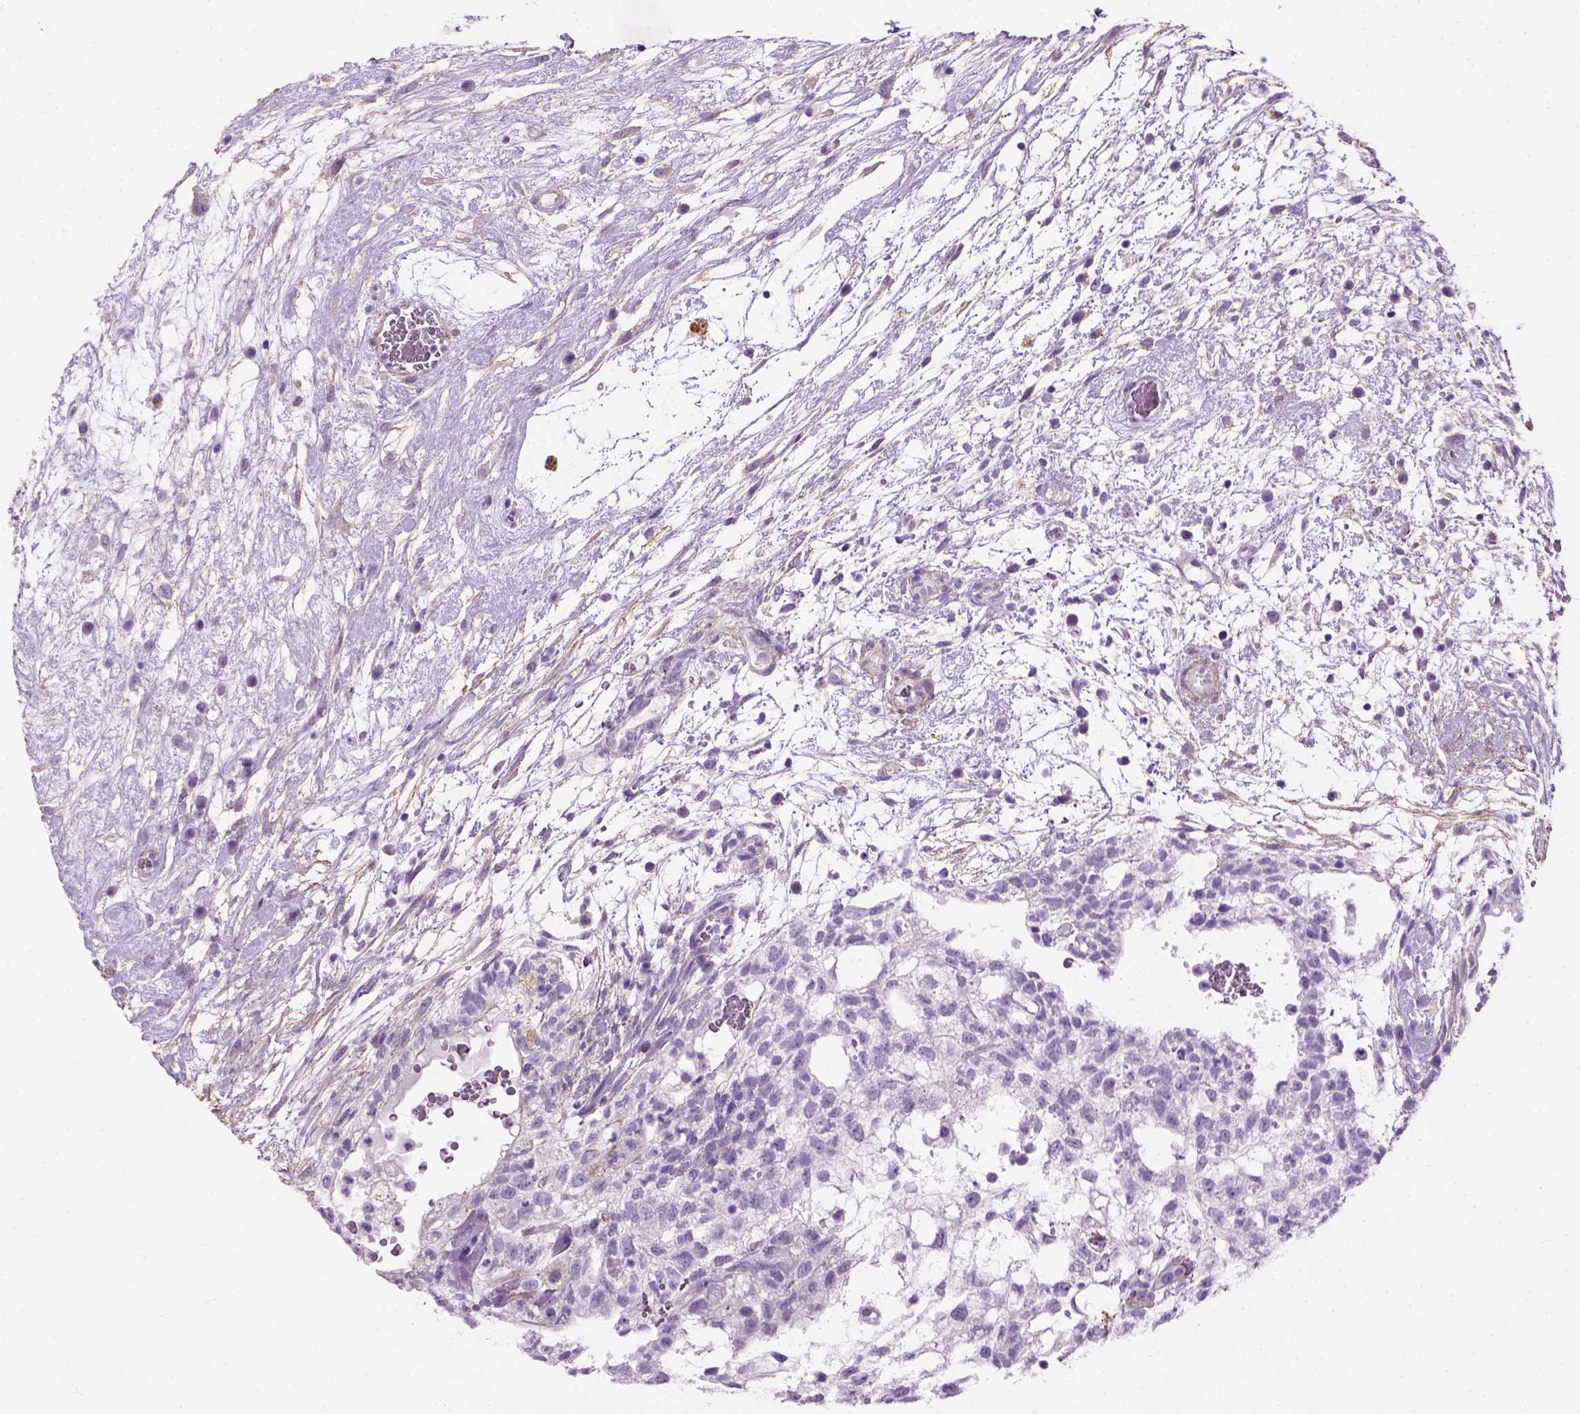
{"staining": {"intensity": "negative", "quantity": "none", "location": "none"}, "tissue": "testis cancer", "cell_type": "Tumor cells", "image_type": "cancer", "snomed": [{"axis": "morphology", "description": "Normal tissue, NOS"}, {"axis": "morphology", "description": "Carcinoma, Embryonal, NOS"}, {"axis": "topography", "description": "Testis"}], "caption": "An image of testis cancer (embryonal carcinoma) stained for a protein shows no brown staining in tumor cells.", "gene": "FAM161A", "patient": {"sex": "male", "age": 32}}